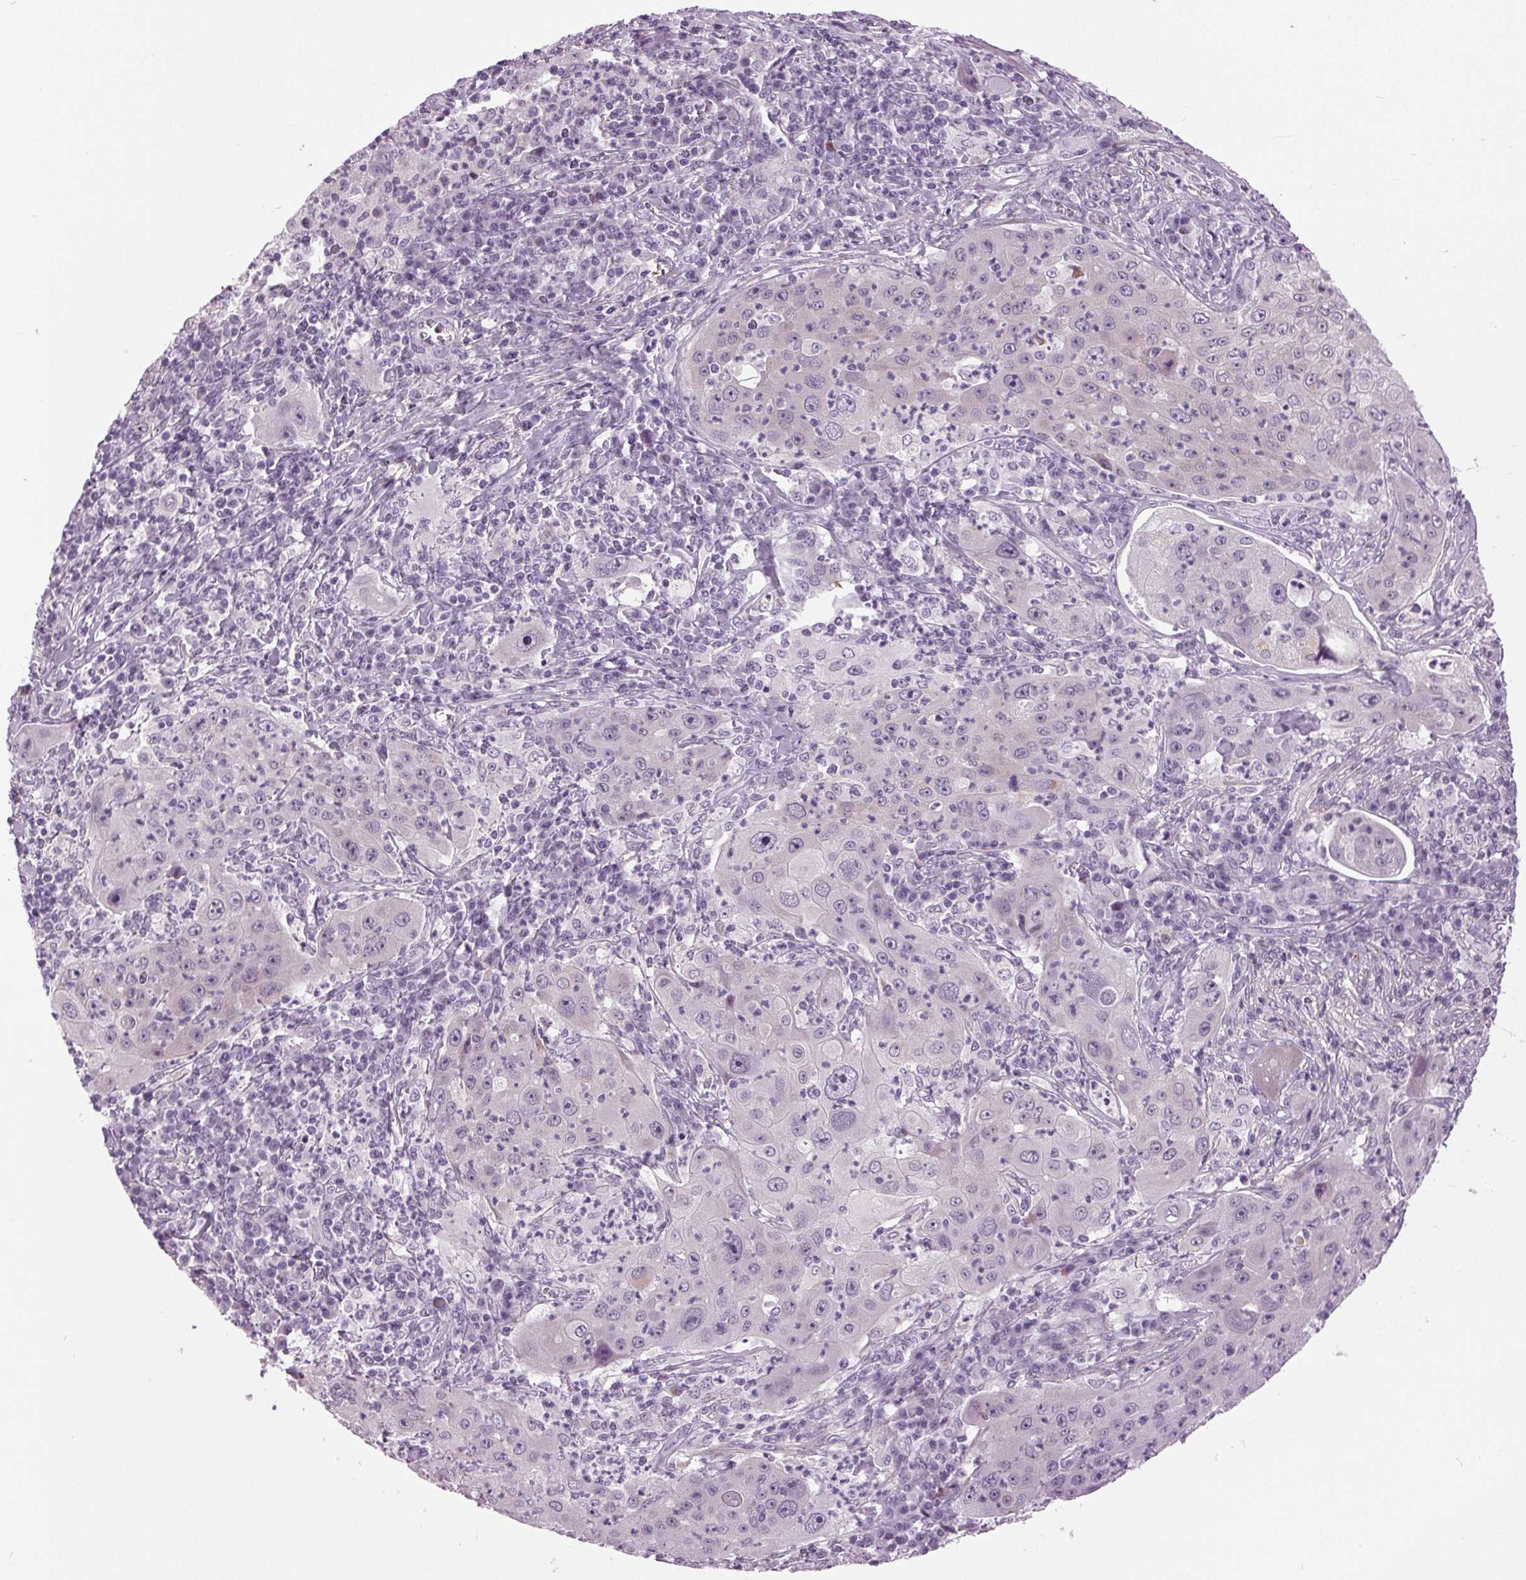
{"staining": {"intensity": "negative", "quantity": "none", "location": "none"}, "tissue": "lung cancer", "cell_type": "Tumor cells", "image_type": "cancer", "snomed": [{"axis": "morphology", "description": "Squamous cell carcinoma, NOS"}, {"axis": "topography", "description": "Lung"}], "caption": "High magnification brightfield microscopy of lung squamous cell carcinoma stained with DAB (3,3'-diaminobenzidine) (brown) and counterstained with hematoxylin (blue): tumor cells show no significant staining.", "gene": "DNAH12", "patient": {"sex": "female", "age": 59}}